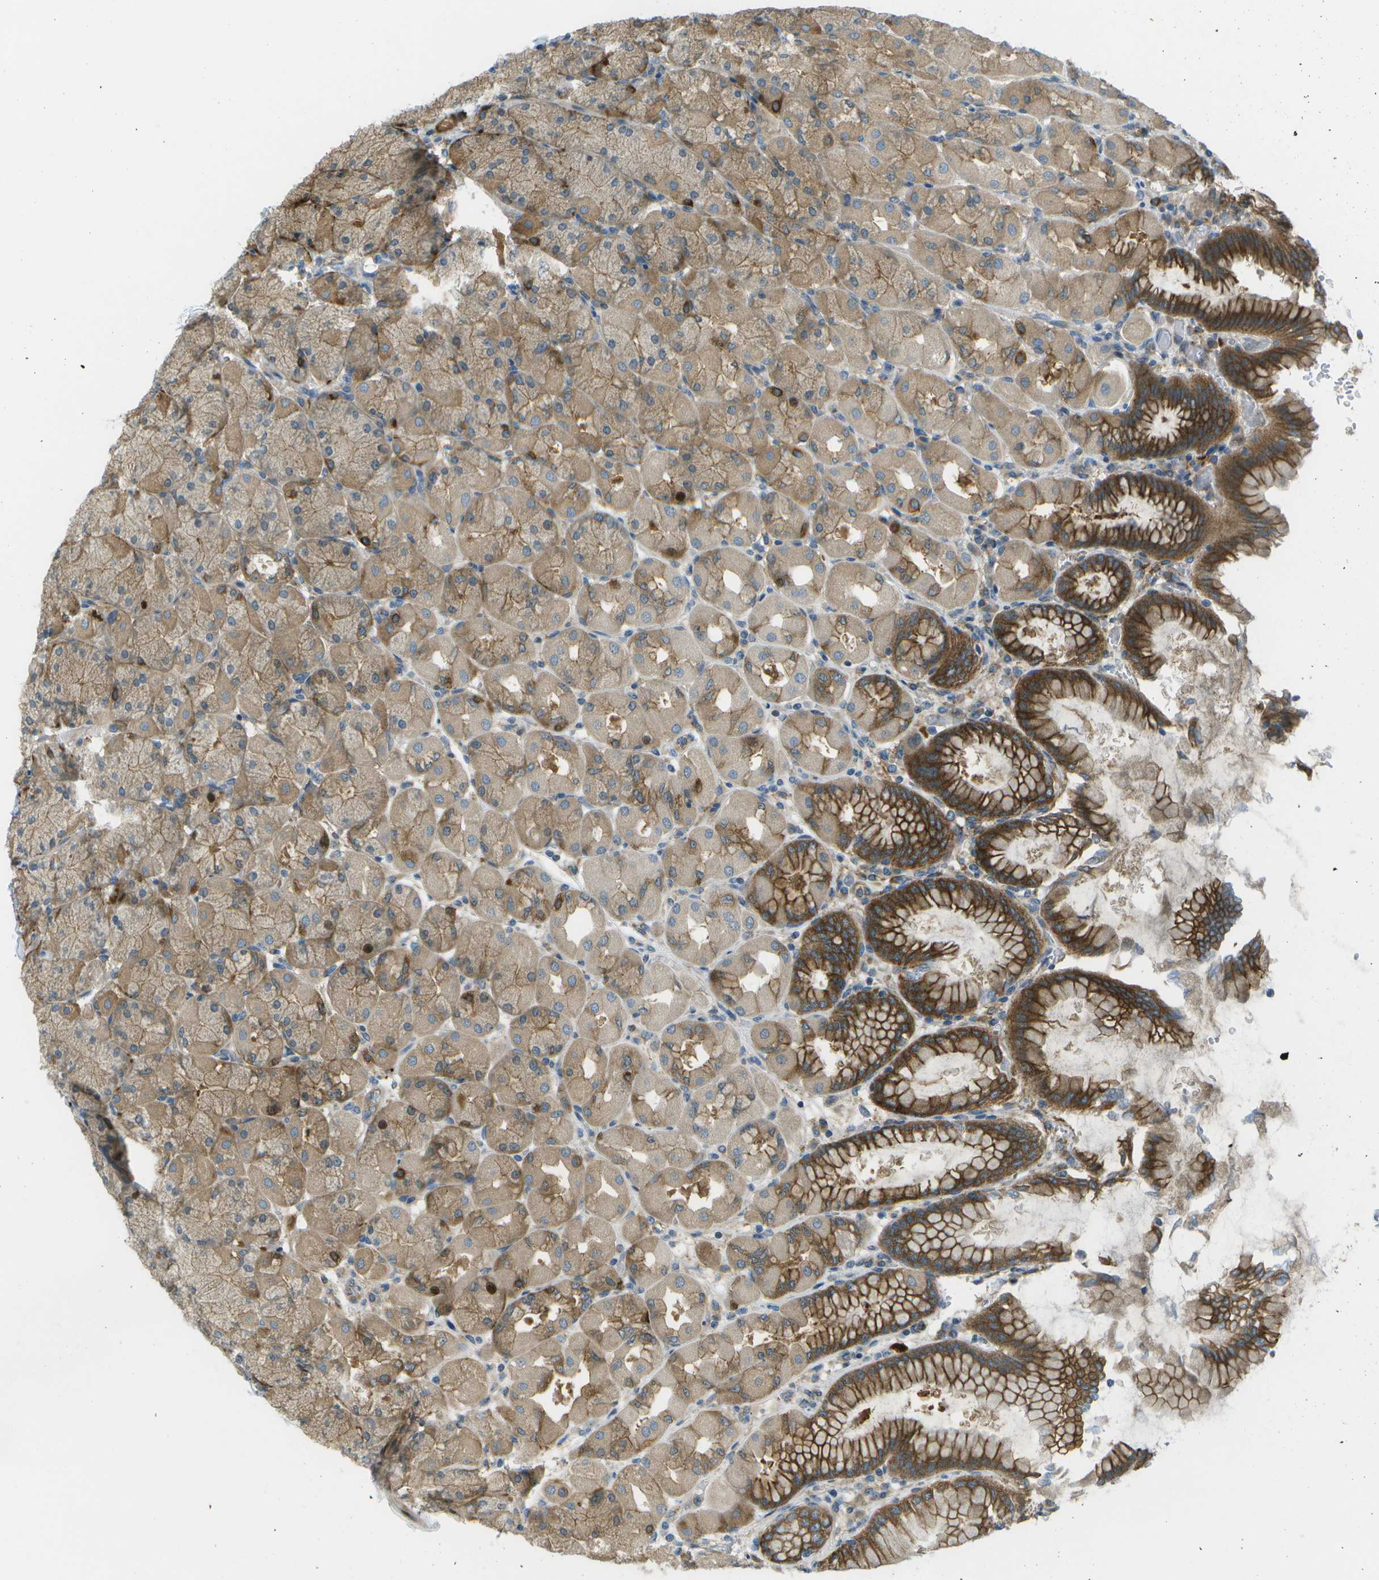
{"staining": {"intensity": "strong", "quantity": "<25%", "location": "cytoplasmic/membranous"}, "tissue": "stomach", "cell_type": "Glandular cells", "image_type": "normal", "snomed": [{"axis": "morphology", "description": "Normal tissue, NOS"}, {"axis": "topography", "description": "Stomach, upper"}], "caption": "The histopathology image displays staining of unremarkable stomach, revealing strong cytoplasmic/membranous protein positivity (brown color) within glandular cells.", "gene": "WNK2", "patient": {"sex": "female", "age": 56}}